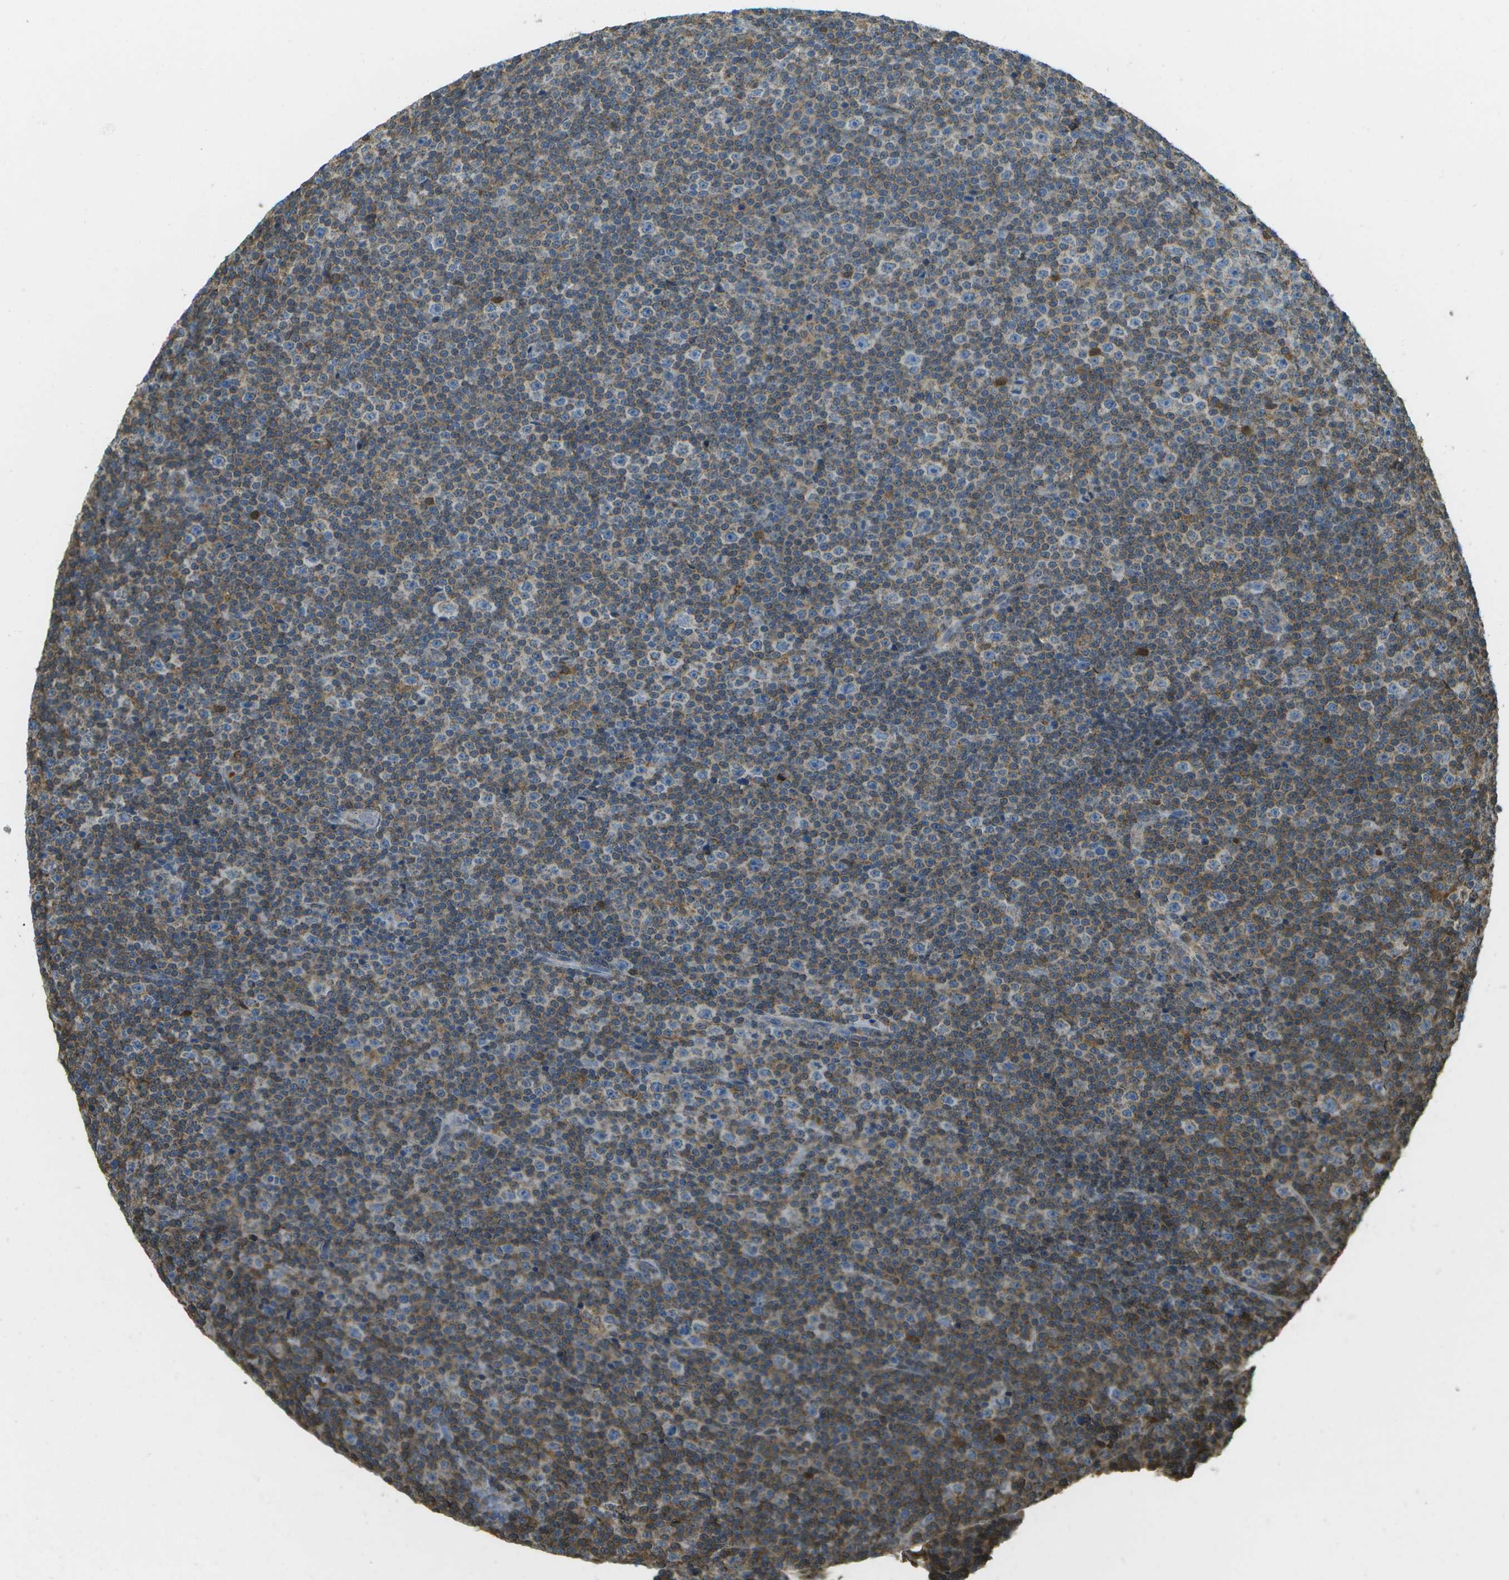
{"staining": {"intensity": "moderate", "quantity": "25%-75%", "location": "cytoplasmic/membranous"}, "tissue": "lymphoma", "cell_type": "Tumor cells", "image_type": "cancer", "snomed": [{"axis": "morphology", "description": "Malignant lymphoma, non-Hodgkin's type, Low grade"}, {"axis": "topography", "description": "Lymph node"}], "caption": "There is medium levels of moderate cytoplasmic/membranous staining in tumor cells of lymphoma, as demonstrated by immunohistochemical staining (brown color).", "gene": "CACHD1", "patient": {"sex": "female", "age": 67}}